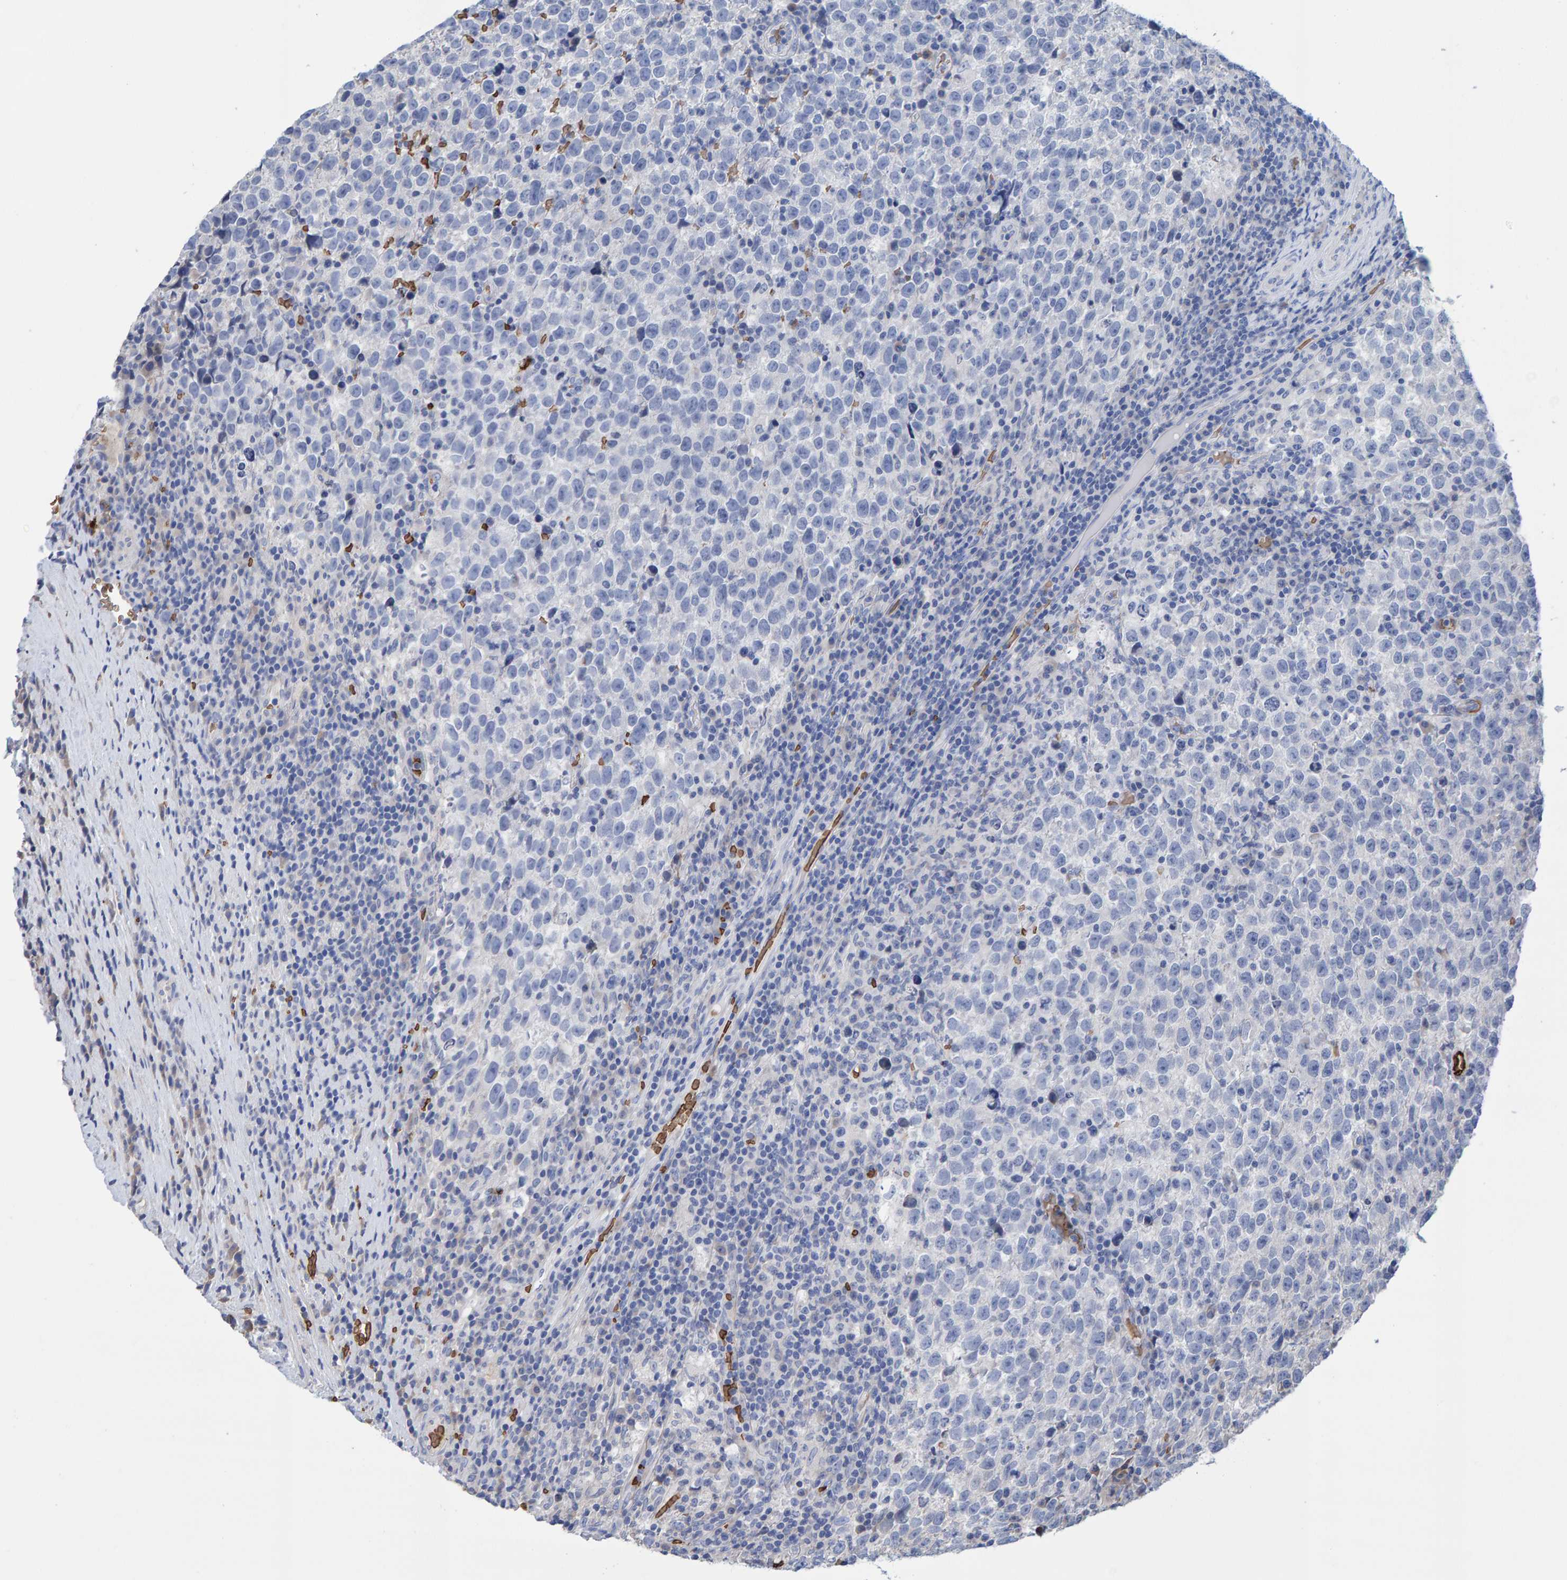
{"staining": {"intensity": "negative", "quantity": "none", "location": "none"}, "tissue": "testis cancer", "cell_type": "Tumor cells", "image_type": "cancer", "snomed": [{"axis": "morphology", "description": "Normal tissue, NOS"}, {"axis": "morphology", "description": "Seminoma, NOS"}, {"axis": "topography", "description": "Testis"}], "caption": "Micrograph shows no significant protein staining in tumor cells of testis cancer (seminoma). (Immunohistochemistry (ihc), brightfield microscopy, high magnification).", "gene": "VPS9D1", "patient": {"sex": "male", "age": 43}}